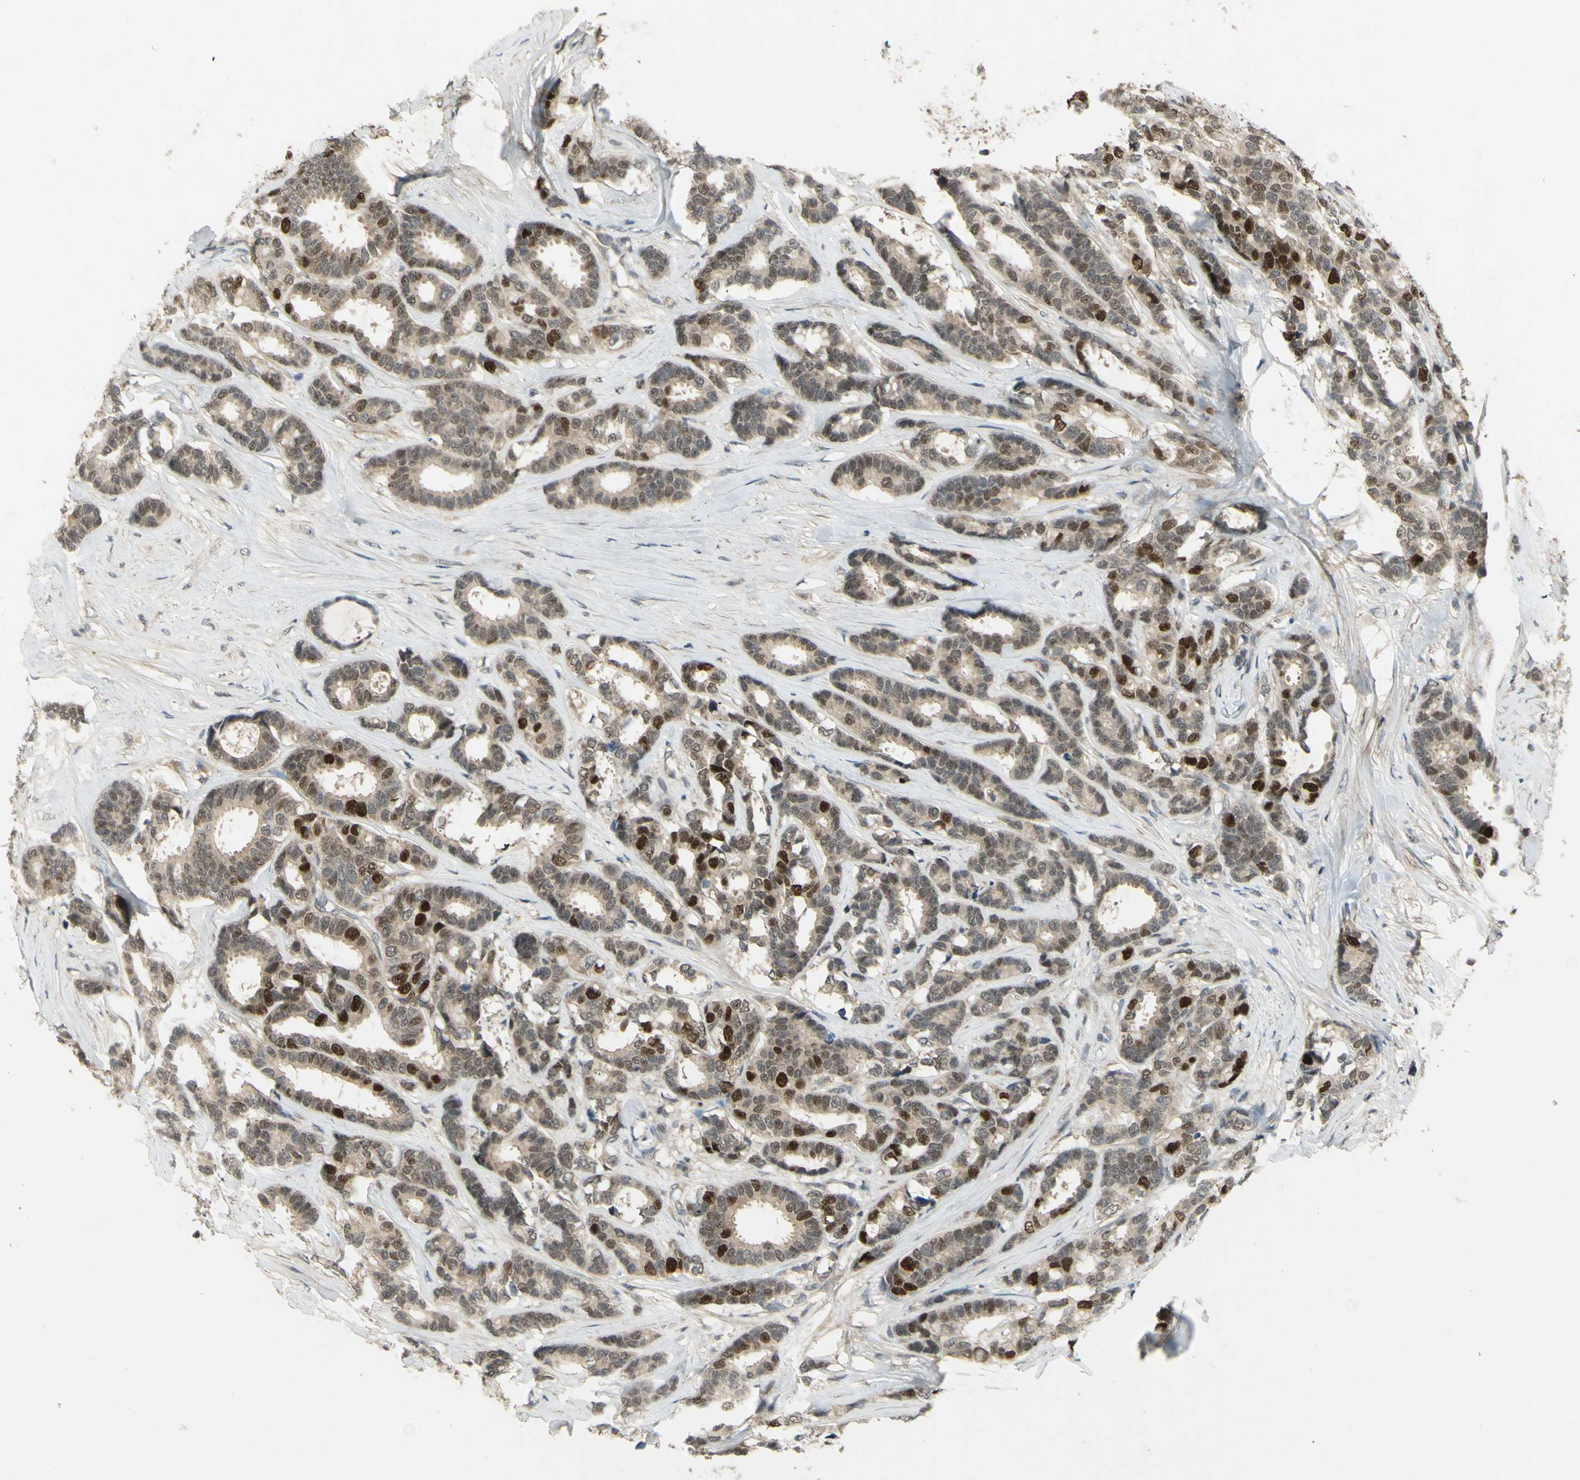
{"staining": {"intensity": "strong", "quantity": "<25%", "location": "nuclear"}, "tissue": "breast cancer", "cell_type": "Tumor cells", "image_type": "cancer", "snomed": [{"axis": "morphology", "description": "Duct carcinoma"}, {"axis": "topography", "description": "Breast"}], "caption": "DAB (3,3'-diaminobenzidine) immunohistochemical staining of human breast cancer (infiltrating ductal carcinoma) demonstrates strong nuclear protein staining in approximately <25% of tumor cells.", "gene": "RAD18", "patient": {"sex": "female", "age": 87}}